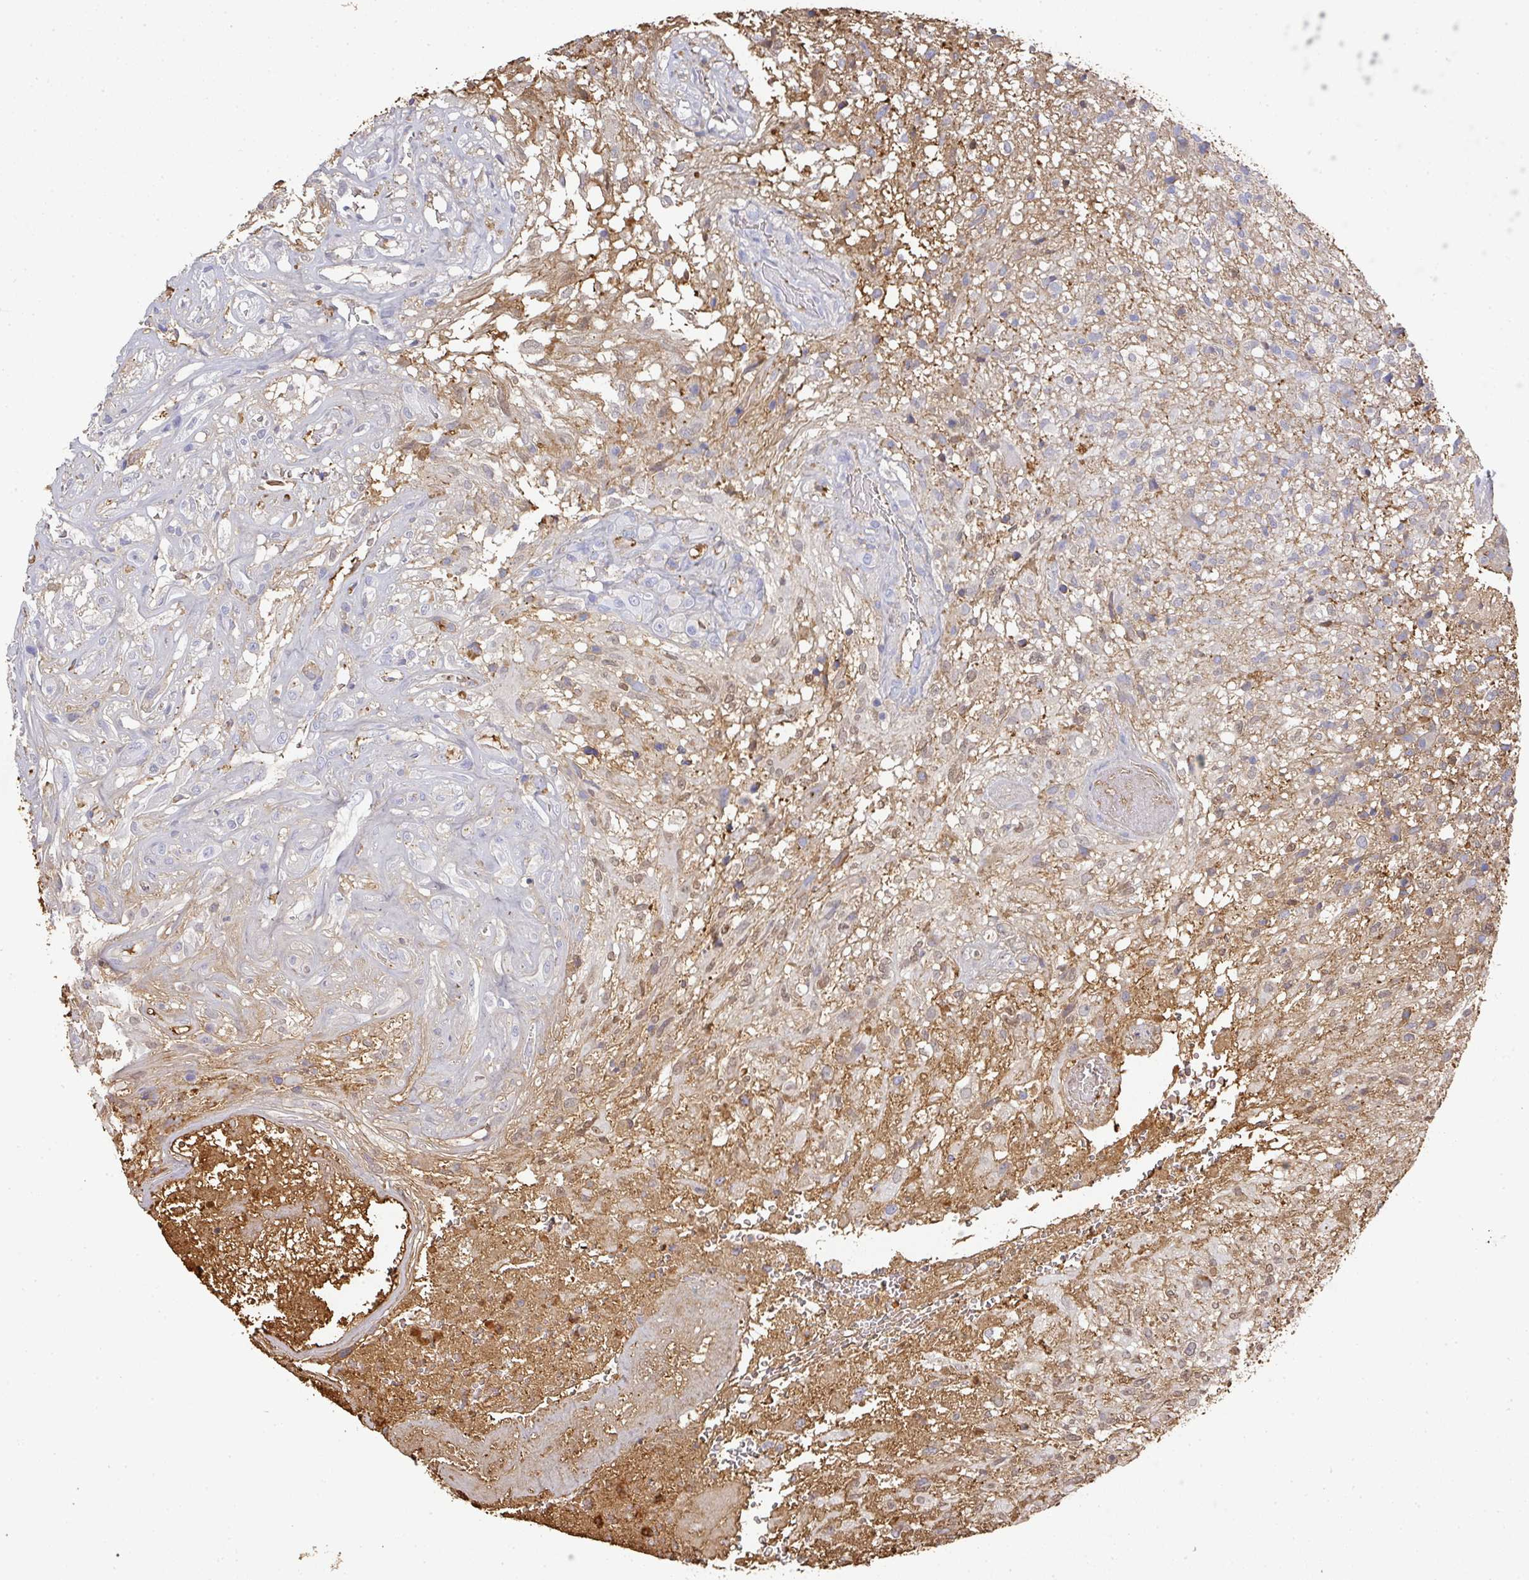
{"staining": {"intensity": "negative", "quantity": "none", "location": "none"}, "tissue": "glioma", "cell_type": "Tumor cells", "image_type": "cancer", "snomed": [{"axis": "morphology", "description": "Glioma, malignant, High grade"}, {"axis": "topography", "description": "Brain"}], "caption": "There is no significant expression in tumor cells of glioma.", "gene": "ALB", "patient": {"sex": "male", "age": 56}}